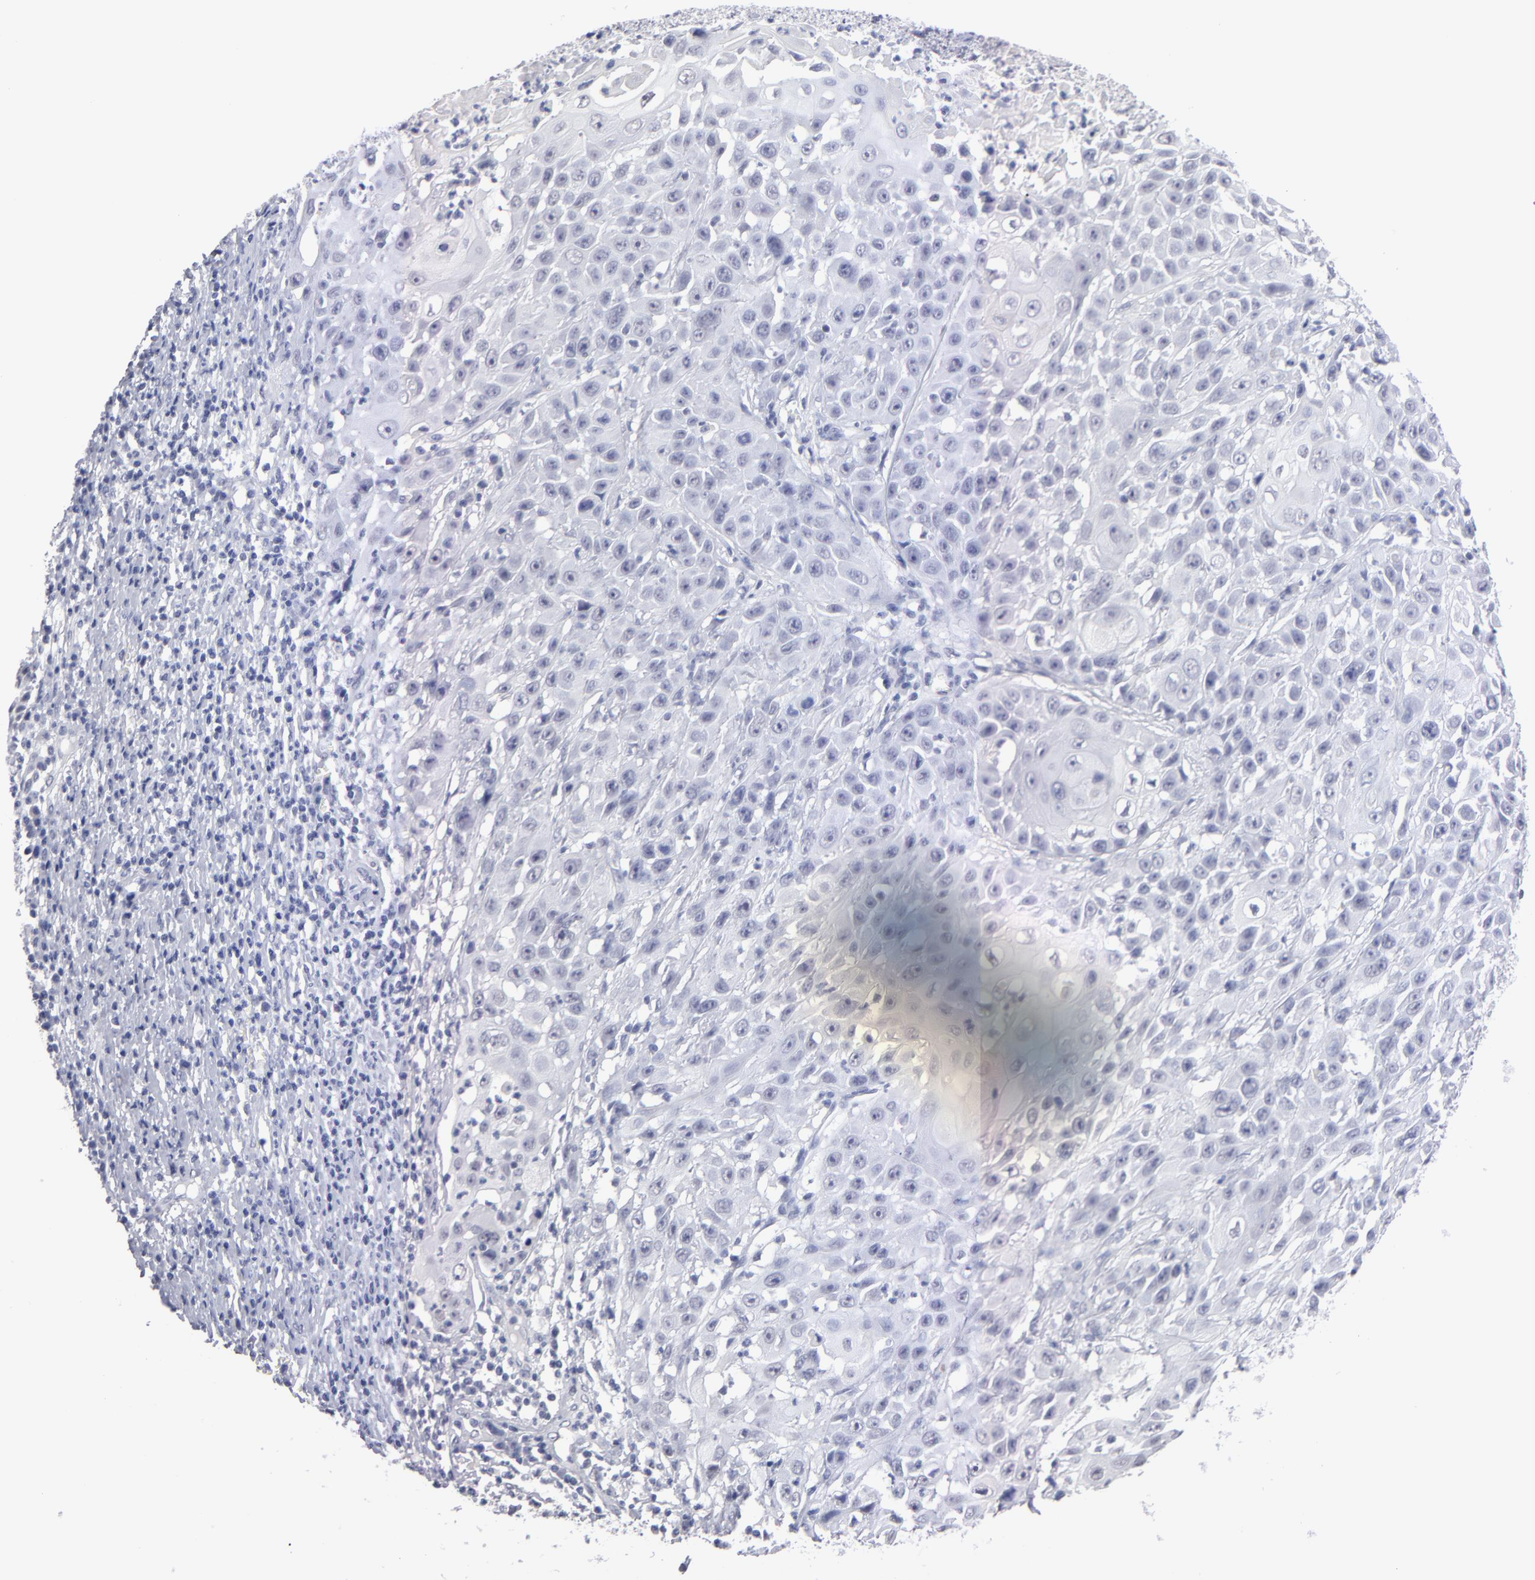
{"staining": {"intensity": "negative", "quantity": "none", "location": "none"}, "tissue": "cervical cancer", "cell_type": "Tumor cells", "image_type": "cancer", "snomed": [{"axis": "morphology", "description": "Squamous cell carcinoma, NOS"}, {"axis": "topography", "description": "Cervix"}], "caption": "Image shows no protein positivity in tumor cells of squamous cell carcinoma (cervical) tissue. (Brightfield microscopy of DAB immunohistochemistry (IHC) at high magnification).", "gene": "TEX11", "patient": {"sex": "female", "age": 39}}